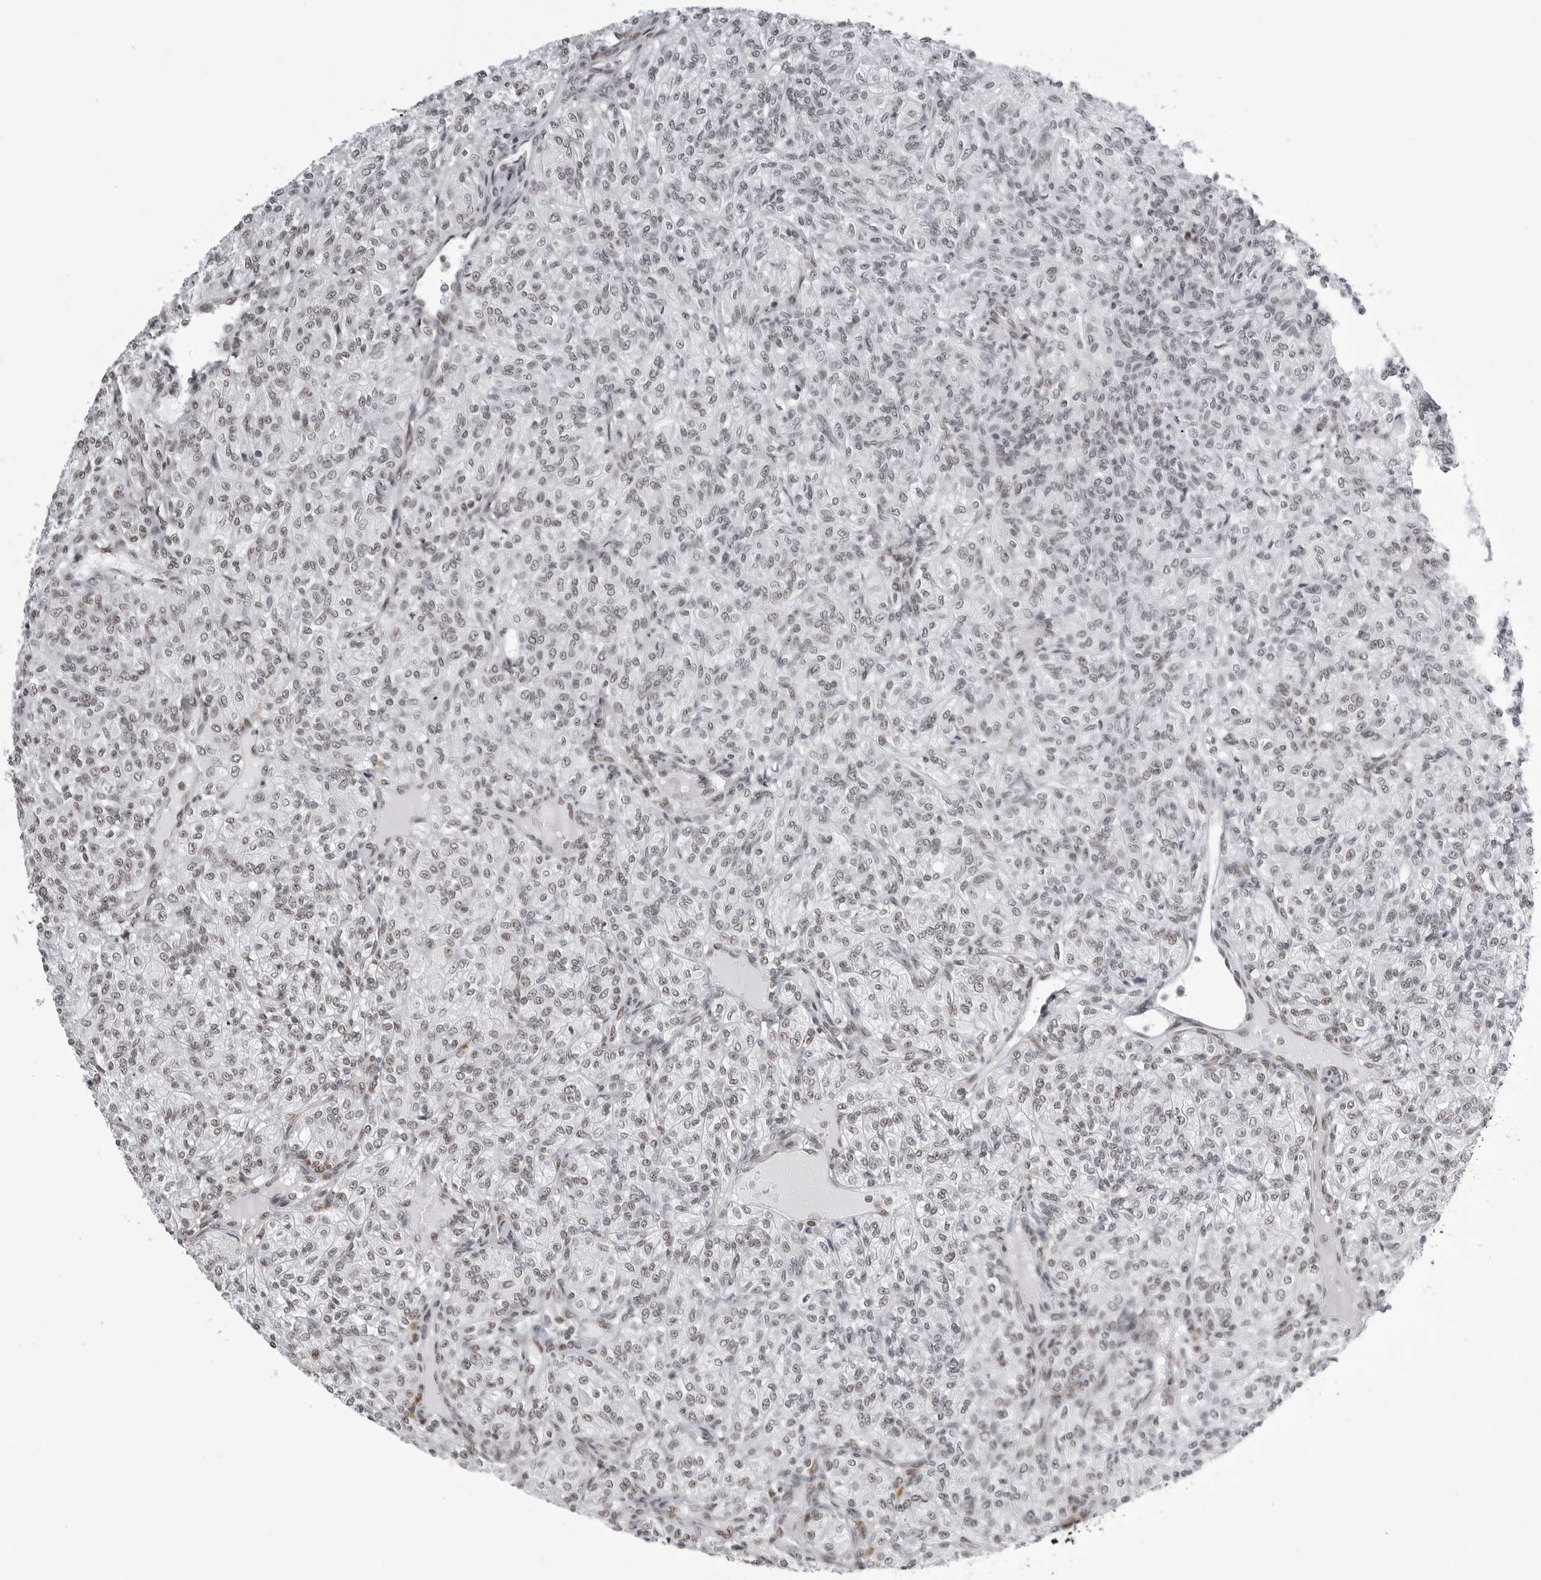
{"staining": {"intensity": "weak", "quantity": "25%-75%", "location": "nuclear"}, "tissue": "renal cancer", "cell_type": "Tumor cells", "image_type": "cancer", "snomed": [{"axis": "morphology", "description": "Adenocarcinoma, NOS"}, {"axis": "topography", "description": "Kidney"}], "caption": "DAB immunohistochemical staining of human renal adenocarcinoma displays weak nuclear protein expression in about 25%-75% of tumor cells.", "gene": "WRAP53", "patient": {"sex": "male", "age": 77}}